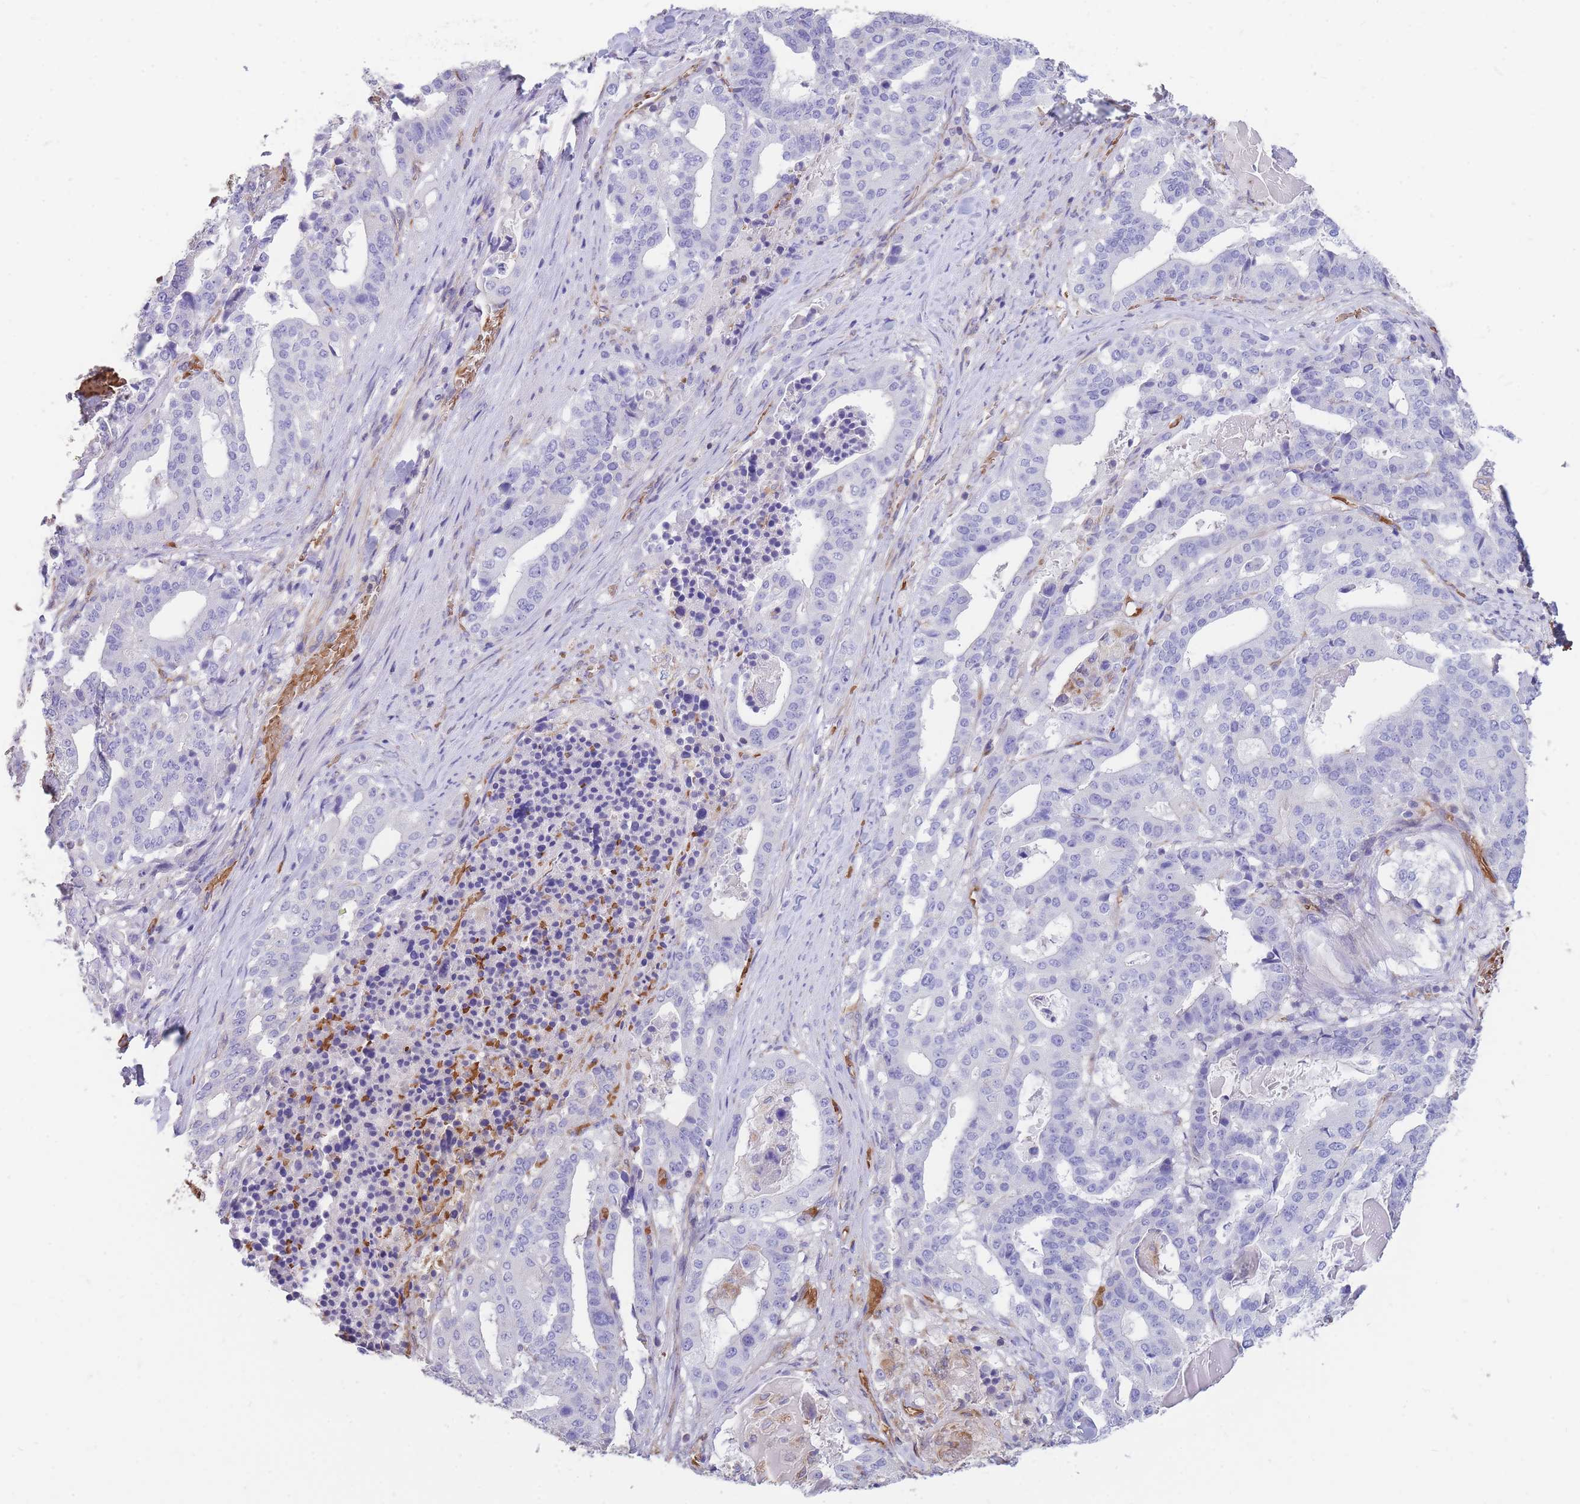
{"staining": {"intensity": "negative", "quantity": "none", "location": "none"}, "tissue": "stomach cancer", "cell_type": "Tumor cells", "image_type": "cancer", "snomed": [{"axis": "morphology", "description": "Adenocarcinoma, NOS"}, {"axis": "topography", "description": "Stomach"}], "caption": "The image displays no staining of tumor cells in stomach adenocarcinoma.", "gene": "ANKRD53", "patient": {"sex": "male", "age": 48}}